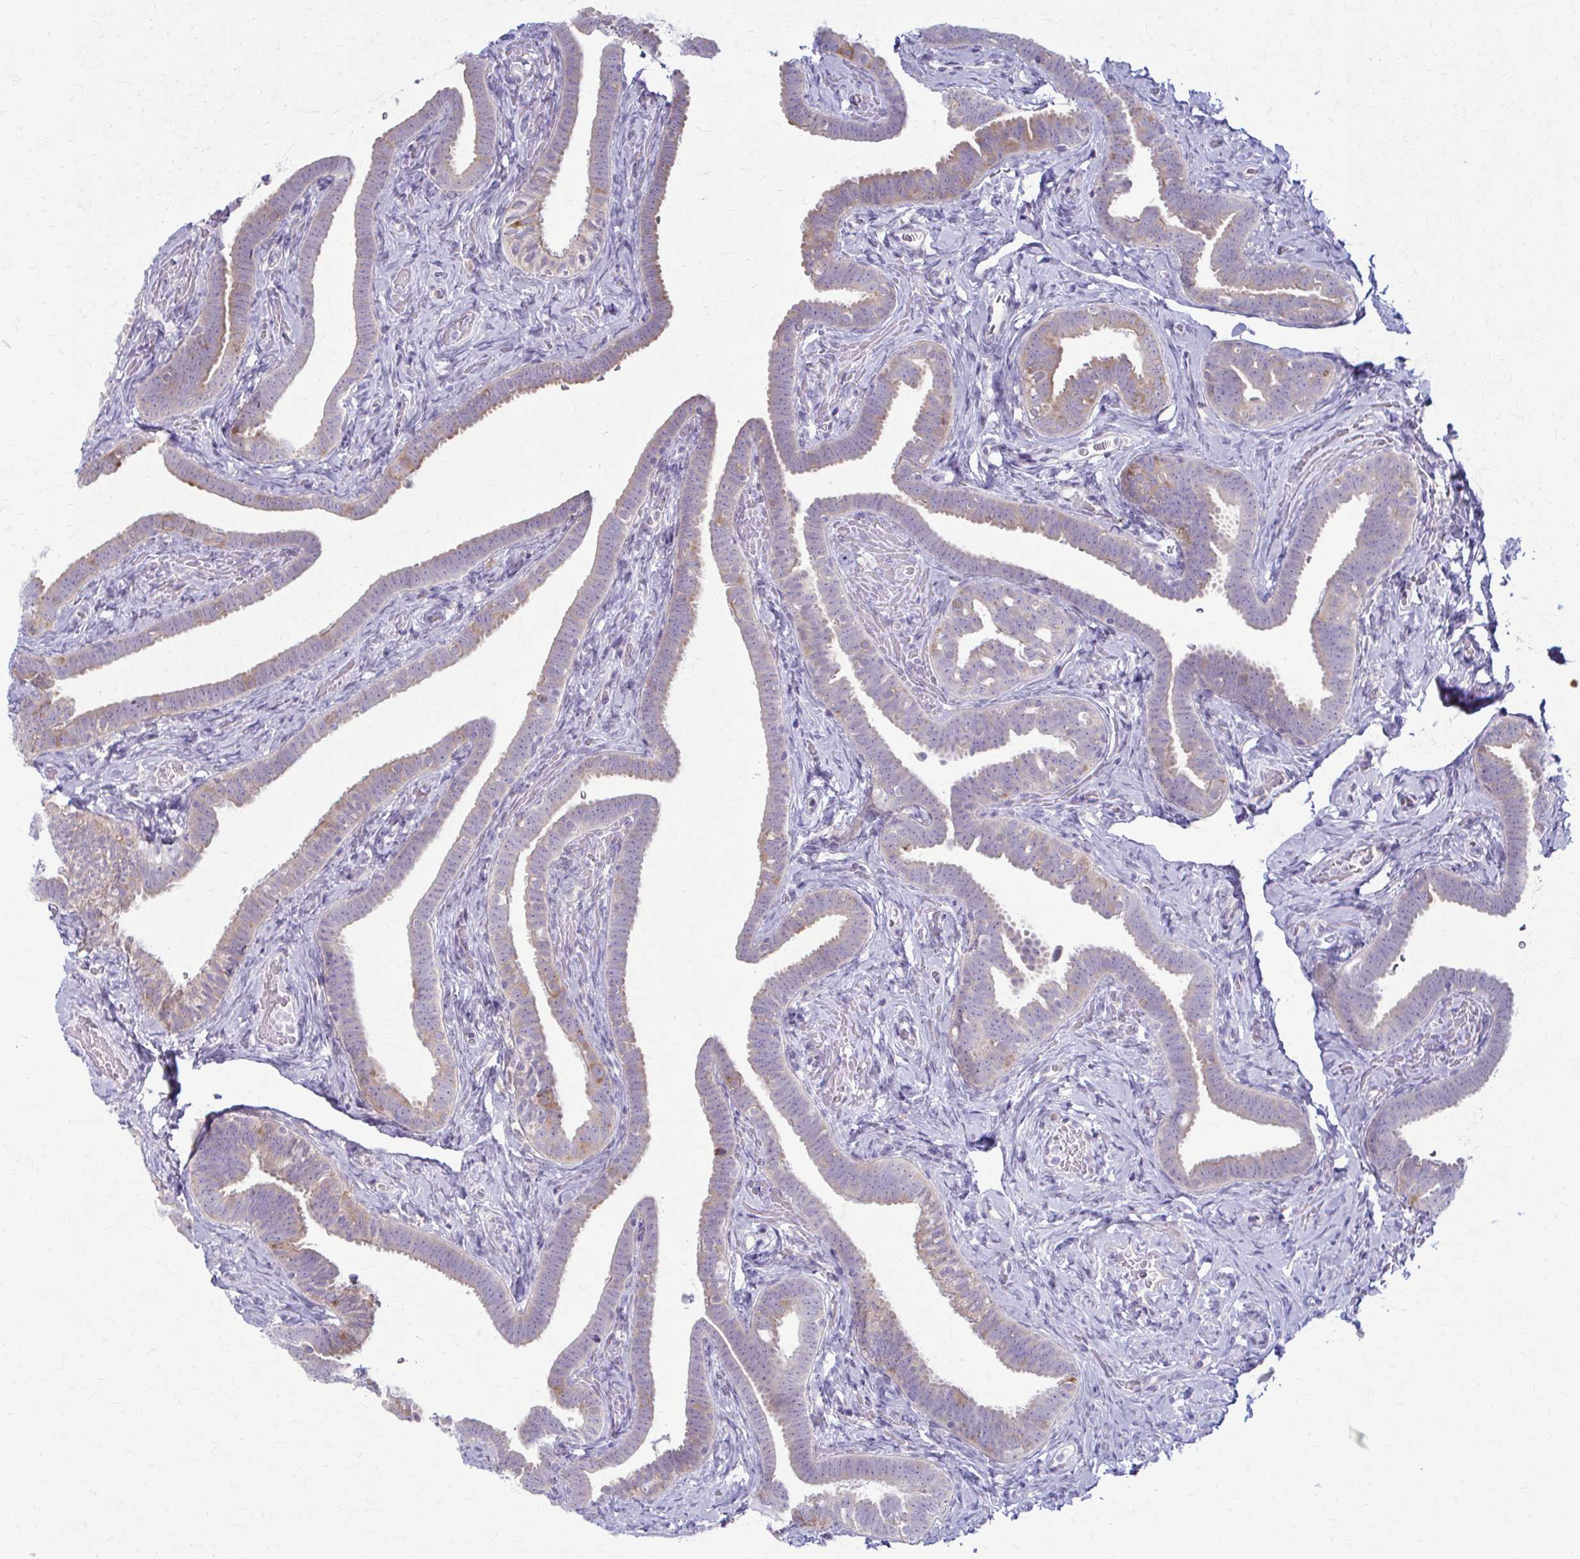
{"staining": {"intensity": "weak", "quantity": "25%-75%", "location": "cytoplasmic/membranous"}, "tissue": "fallopian tube", "cell_type": "Glandular cells", "image_type": "normal", "snomed": [{"axis": "morphology", "description": "Normal tissue, NOS"}, {"axis": "topography", "description": "Fallopian tube"}], "caption": "Glandular cells reveal weak cytoplasmic/membranous staining in approximately 25%-75% of cells in benign fallopian tube. The staining was performed using DAB (3,3'-diaminobenzidine), with brown indicating positive protein expression. Nuclei are stained blue with hematoxylin.", "gene": "PRKRA", "patient": {"sex": "female", "age": 69}}